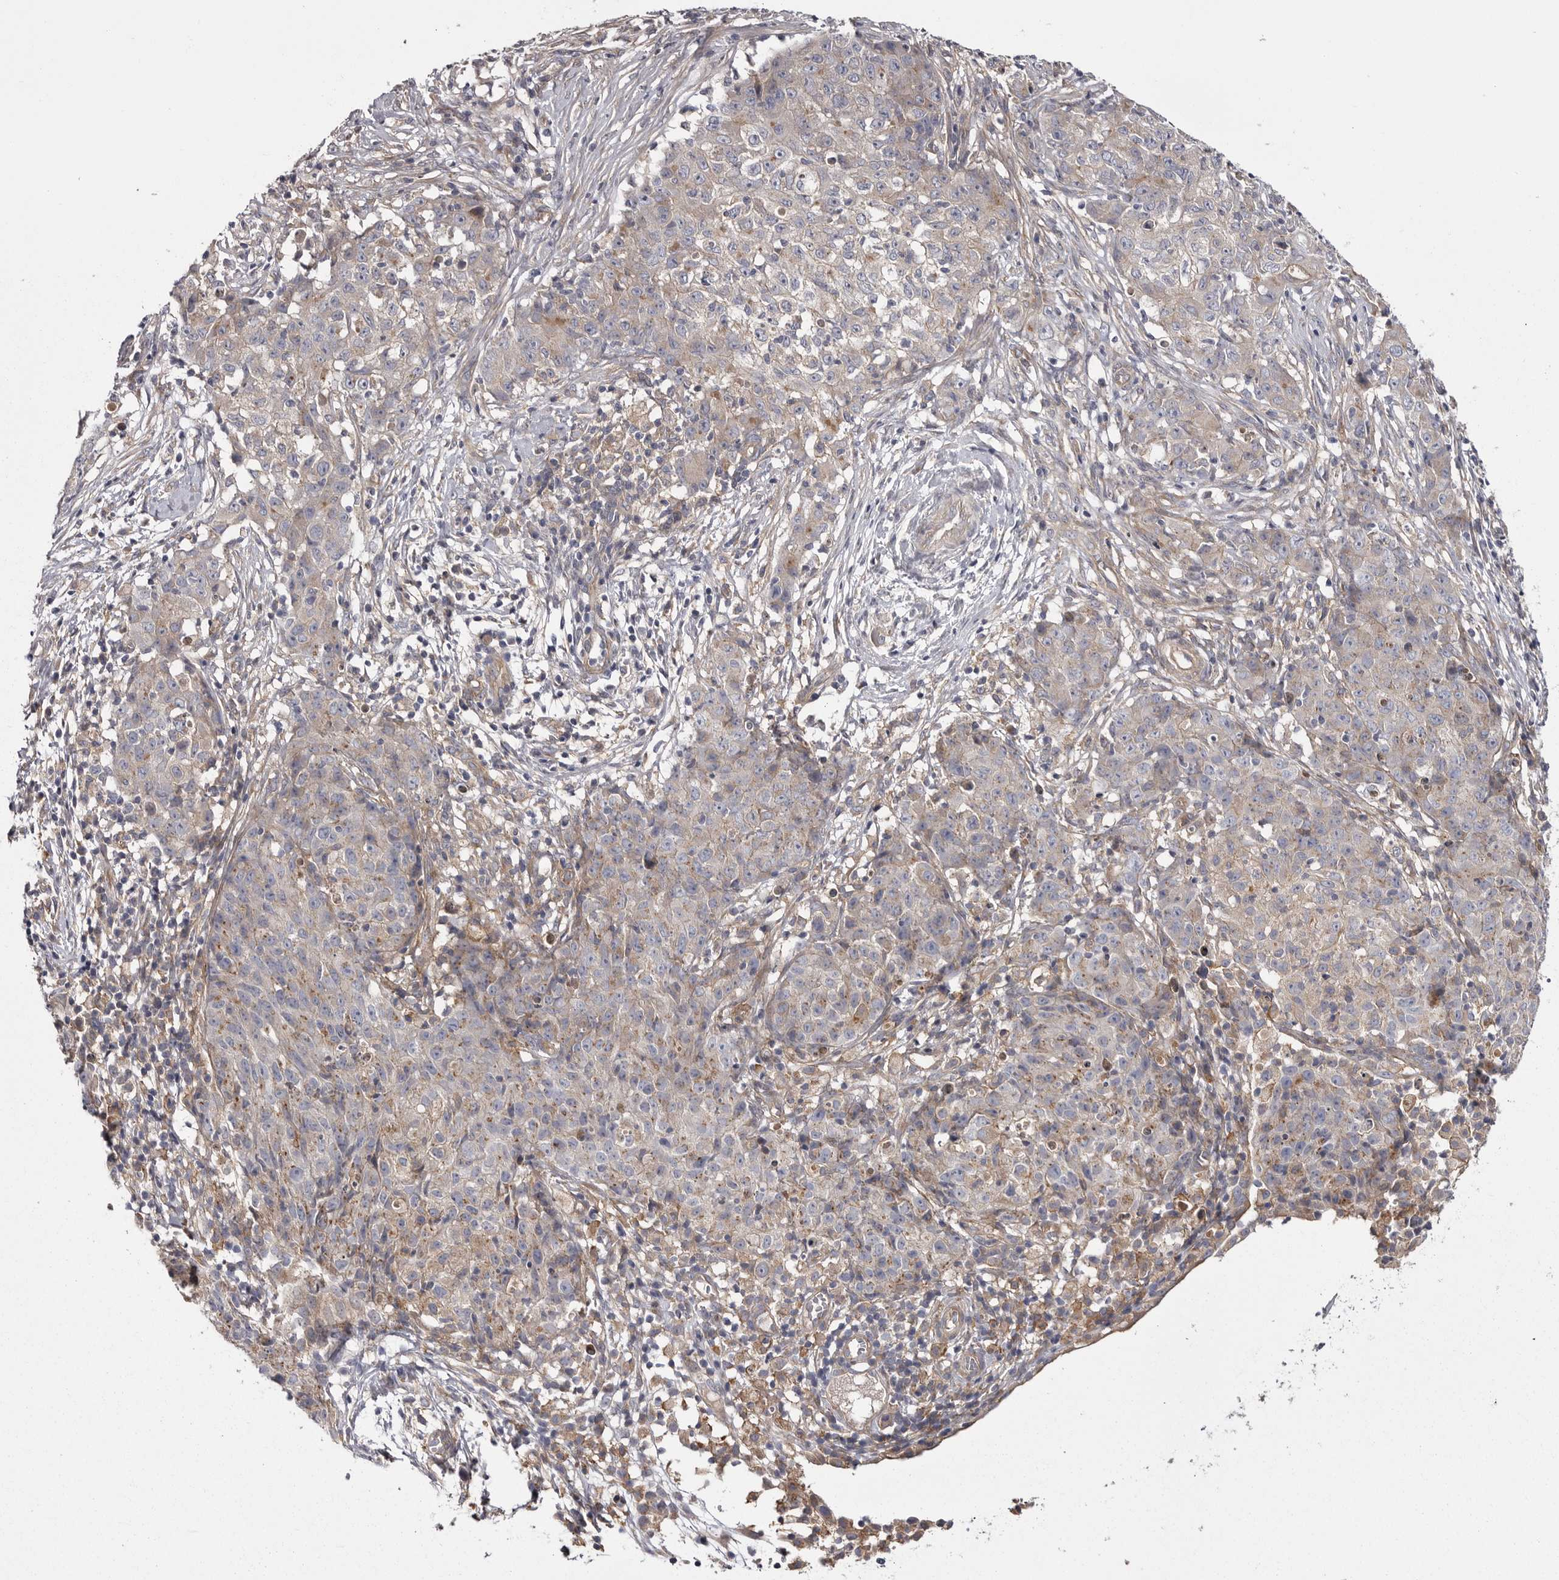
{"staining": {"intensity": "negative", "quantity": "none", "location": "none"}, "tissue": "ovarian cancer", "cell_type": "Tumor cells", "image_type": "cancer", "snomed": [{"axis": "morphology", "description": "Carcinoma, endometroid"}, {"axis": "topography", "description": "Ovary"}], "caption": "Ovarian cancer was stained to show a protein in brown. There is no significant expression in tumor cells.", "gene": "OSBPL9", "patient": {"sex": "female", "age": 42}}